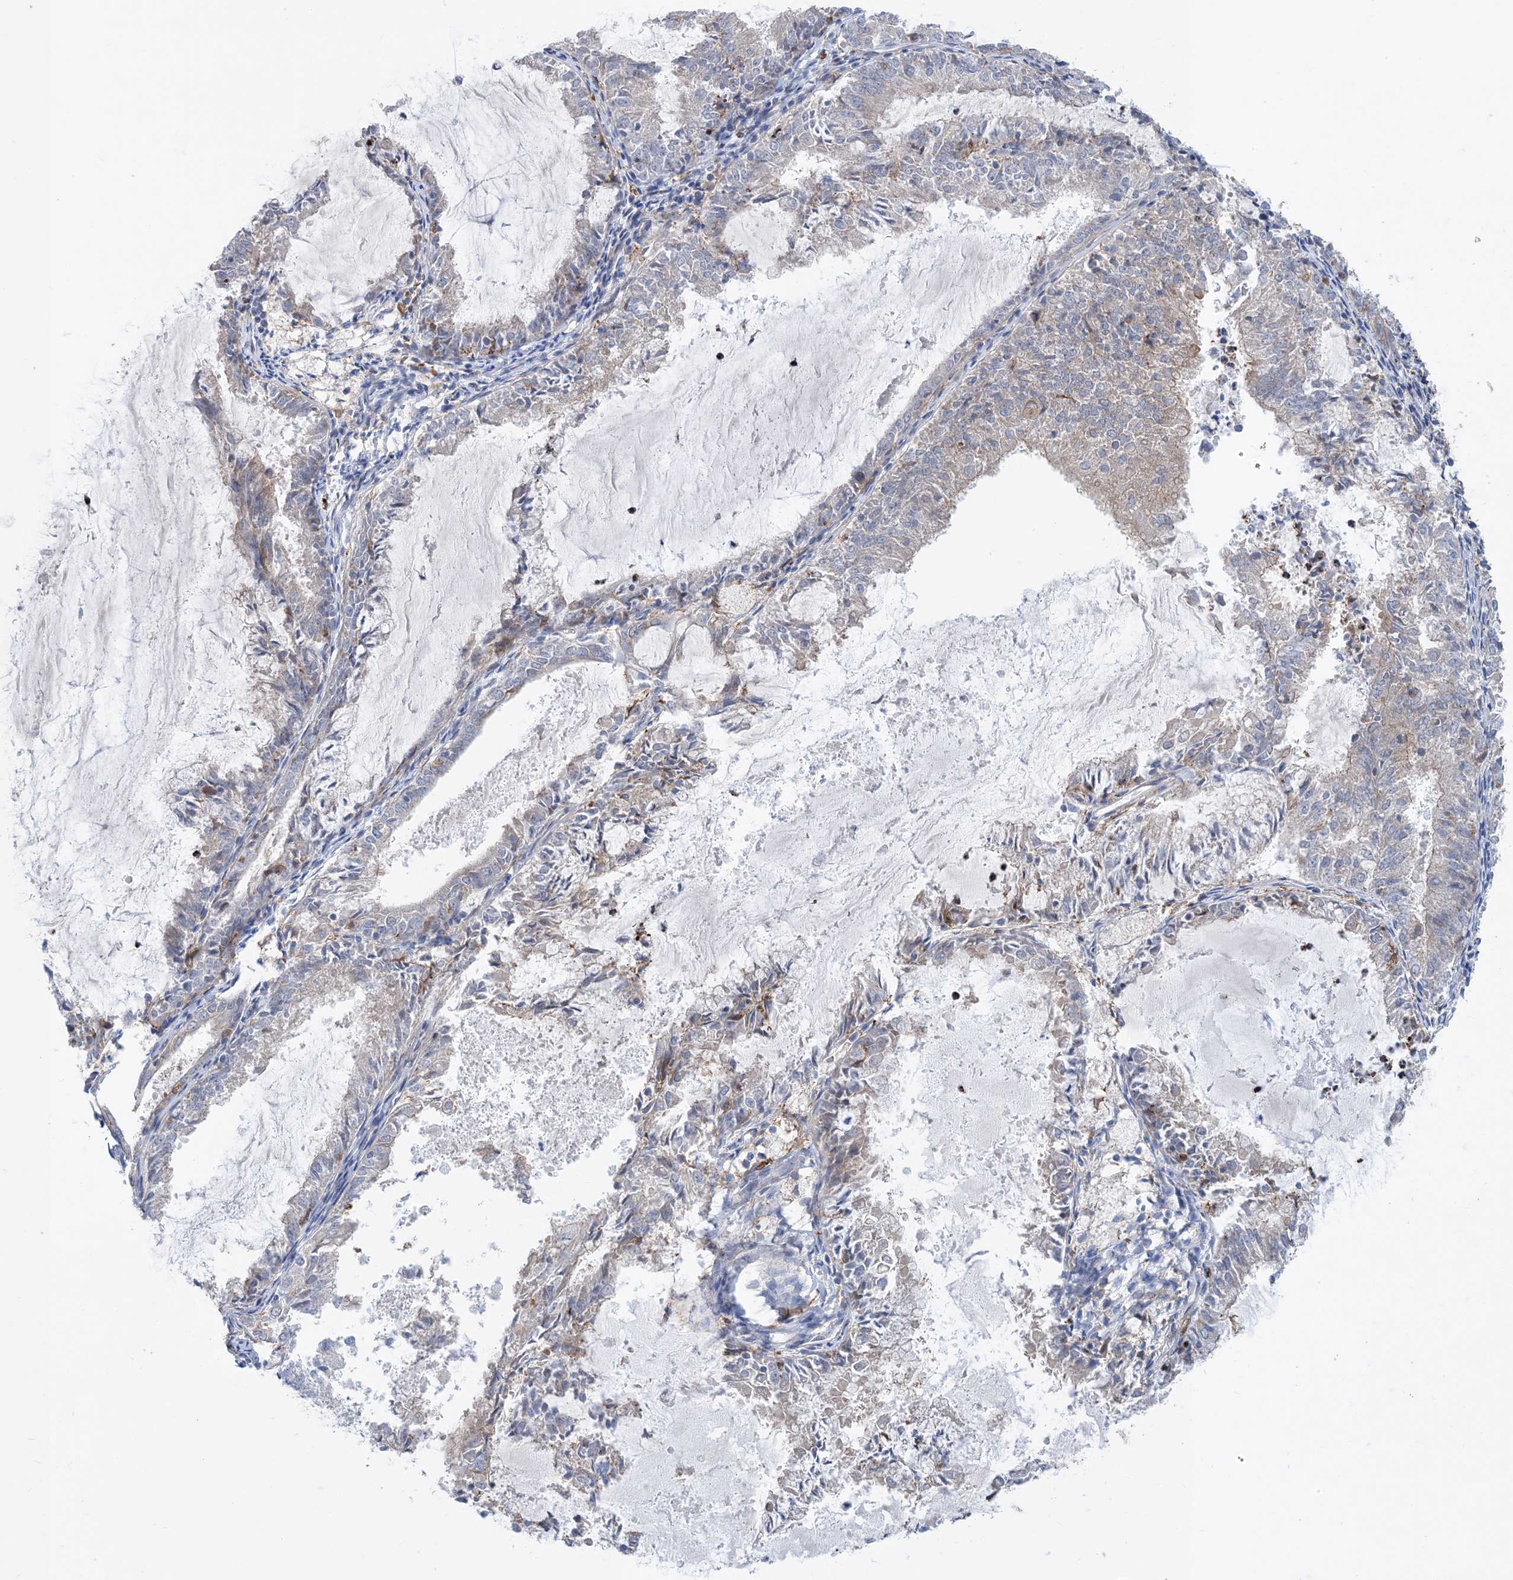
{"staining": {"intensity": "negative", "quantity": "none", "location": "none"}, "tissue": "endometrial cancer", "cell_type": "Tumor cells", "image_type": "cancer", "snomed": [{"axis": "morphology", "description": "Adenocarcinoma, NOS"}, {"axis": "topography", "description": "Endometrium"}], "caption": "Immunohistochemistry (IHC) micrograph of endometrial cancer stained for a protein (brown), which displays no staining in tumor cells.", "gene": "HS1BP3", "patient": {"sex": "female", "age": 57}}